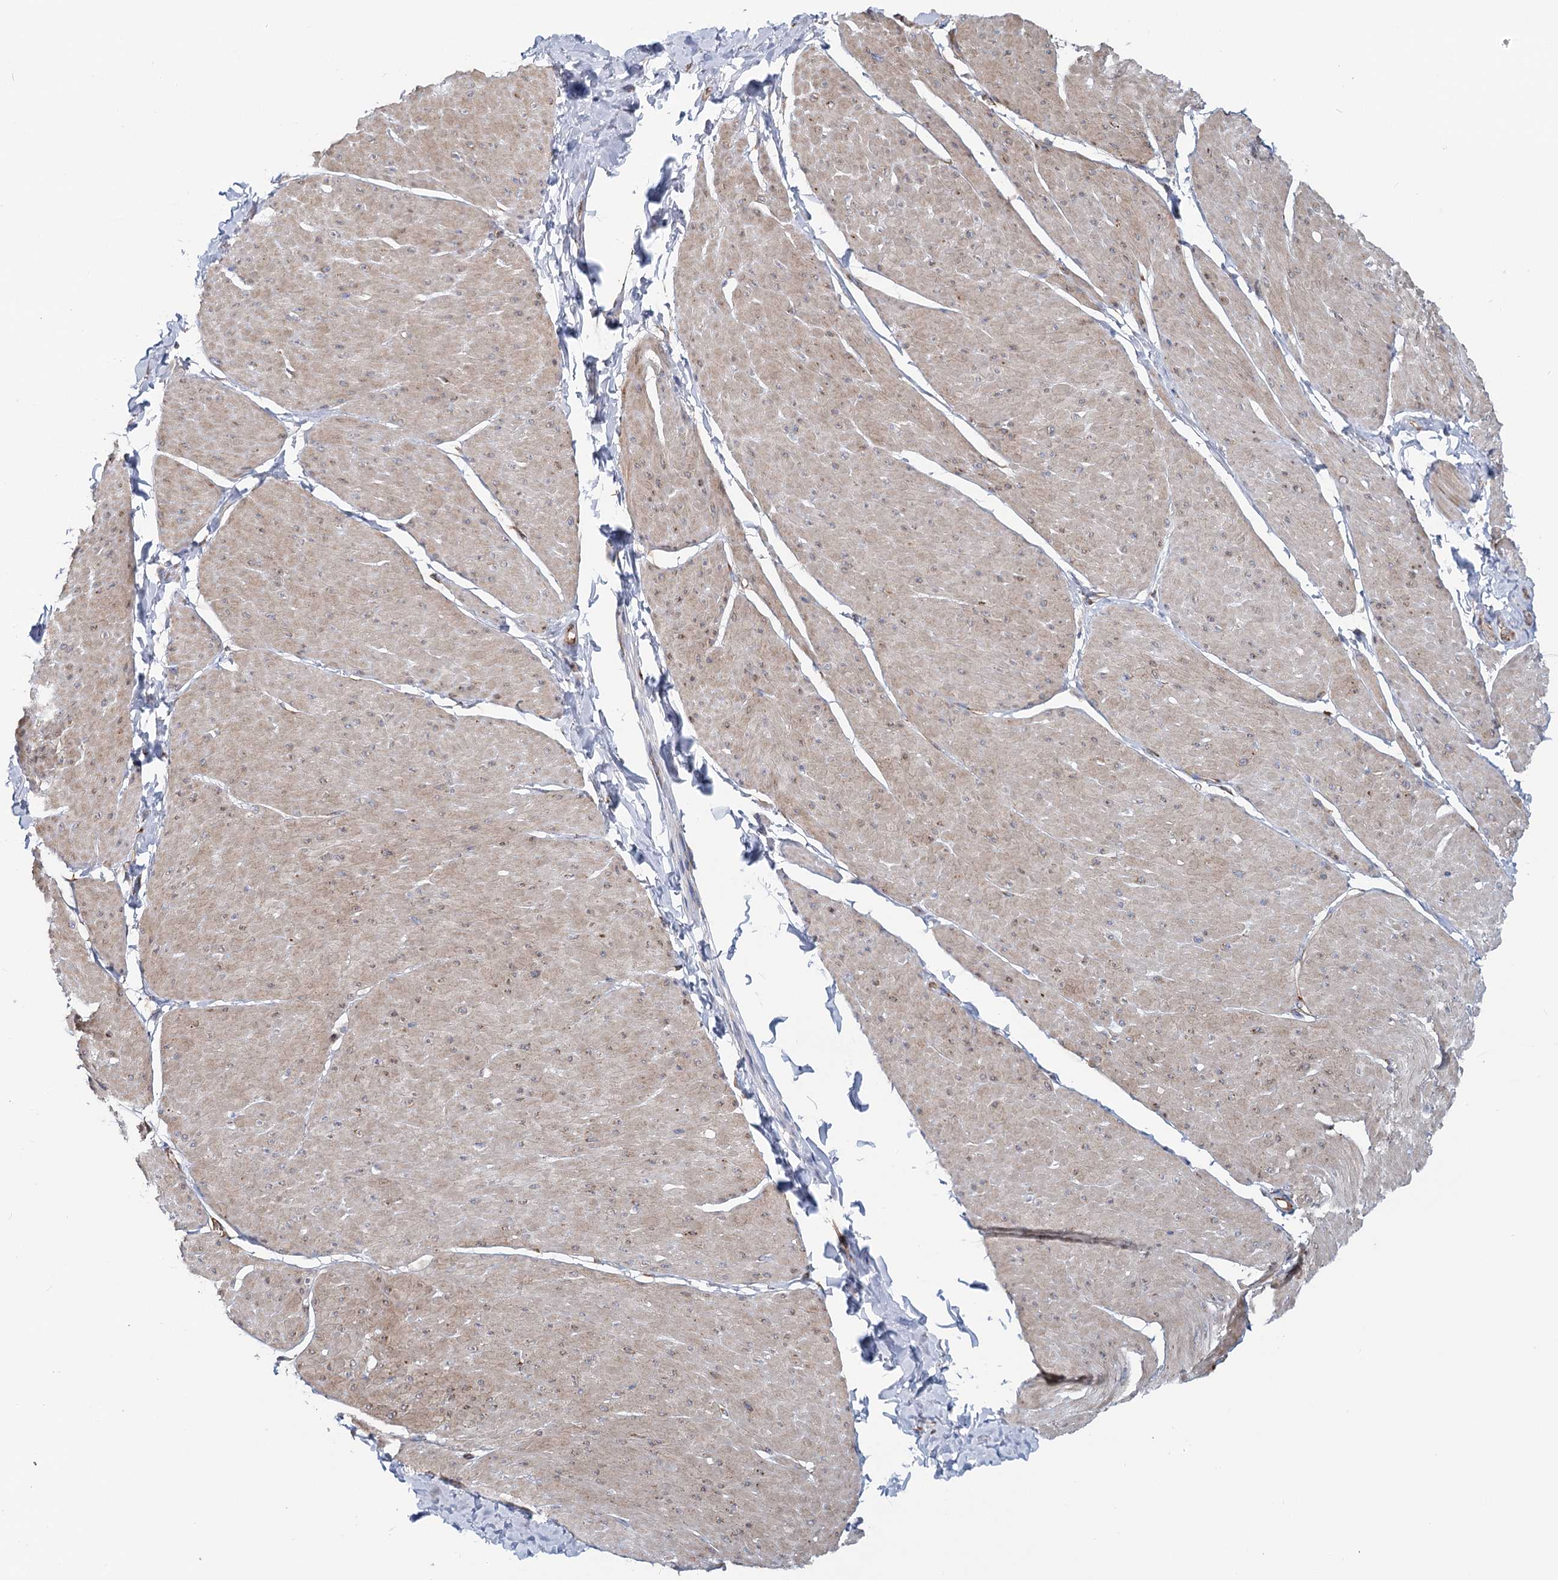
{"staining": {"intensity": "moderate", "quantity": ">75%", "location": "cytoplasmic/membranous"}, "tissue": "smooth muscle", "cell_type": "Smooth muscle cells", "image_type": "normal", "snomed": [{"axis": "morphology", "description": "Urothelial carcinoma, High grade"}, {"axis": "topography", "description": "Urinary bladder"}], "caption": "Immunohistochemical staining of benign smooth muscle displays moderate cytoplasmic/membranous protein expression in about >75% of smooth muscle cells.", "gene": "CIB4", "patient": {"sex": "male", "age": 46}}